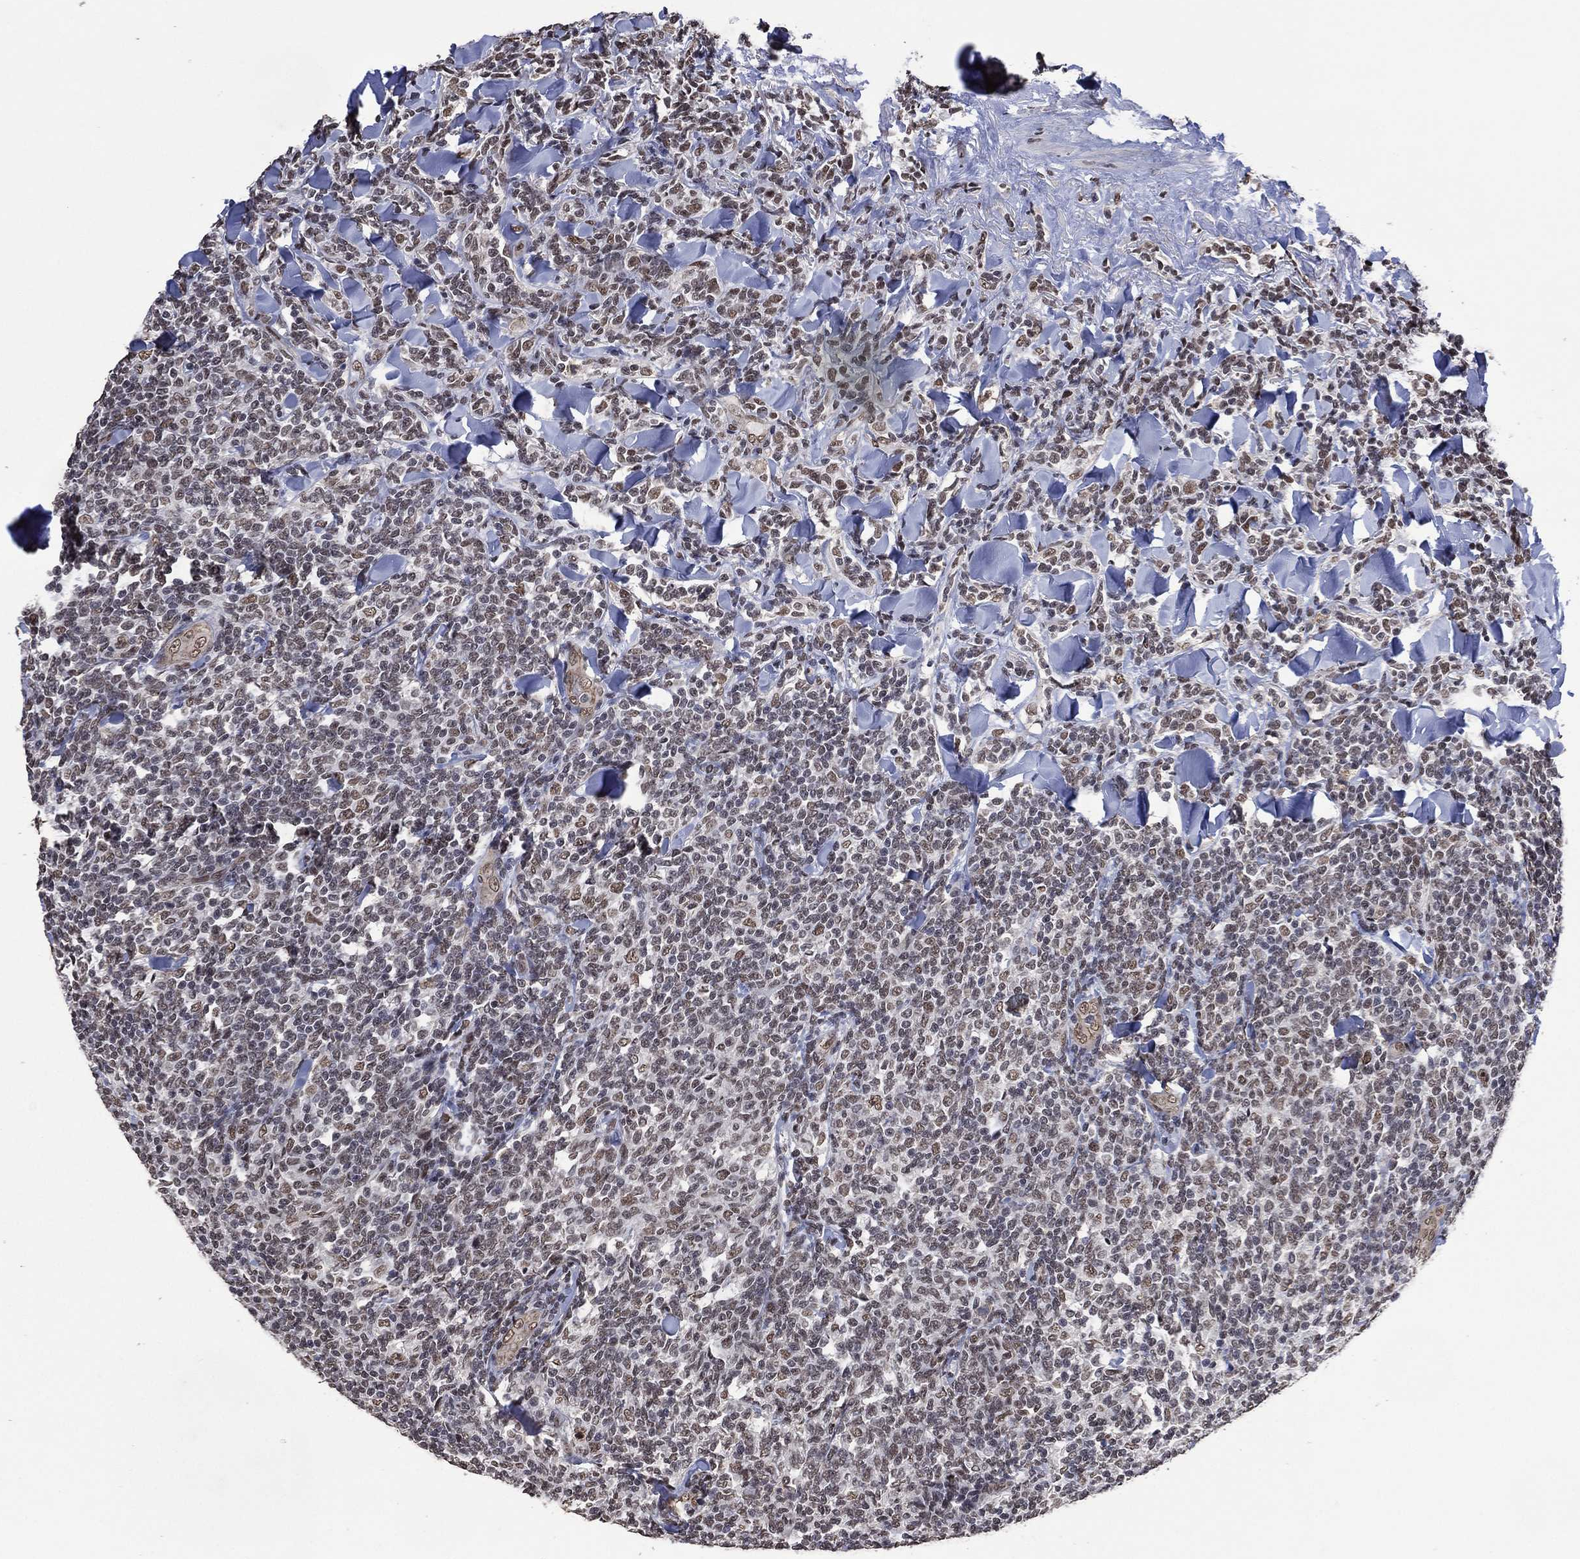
{"staining": {"intensity": "negative", "quantity": "none", "location": "none"}, "tissue": "lymphoma", "cell_type": "Tumor cells", "image_type": "cancer", "snomed": [{"axis": "morphology", "description": "Malignant lymphoma, non-Hodgkin's type, Low grade"}, {"axis": "topography", "description": "Lymph node"}], "caption": "Immunohistochemistry (IHC) image of lymphoma stained for a protein (brown), which reveals no staining in tumor cells.", "gene": "EHMT1", "patient": {"sex": "female", "age": 56}}